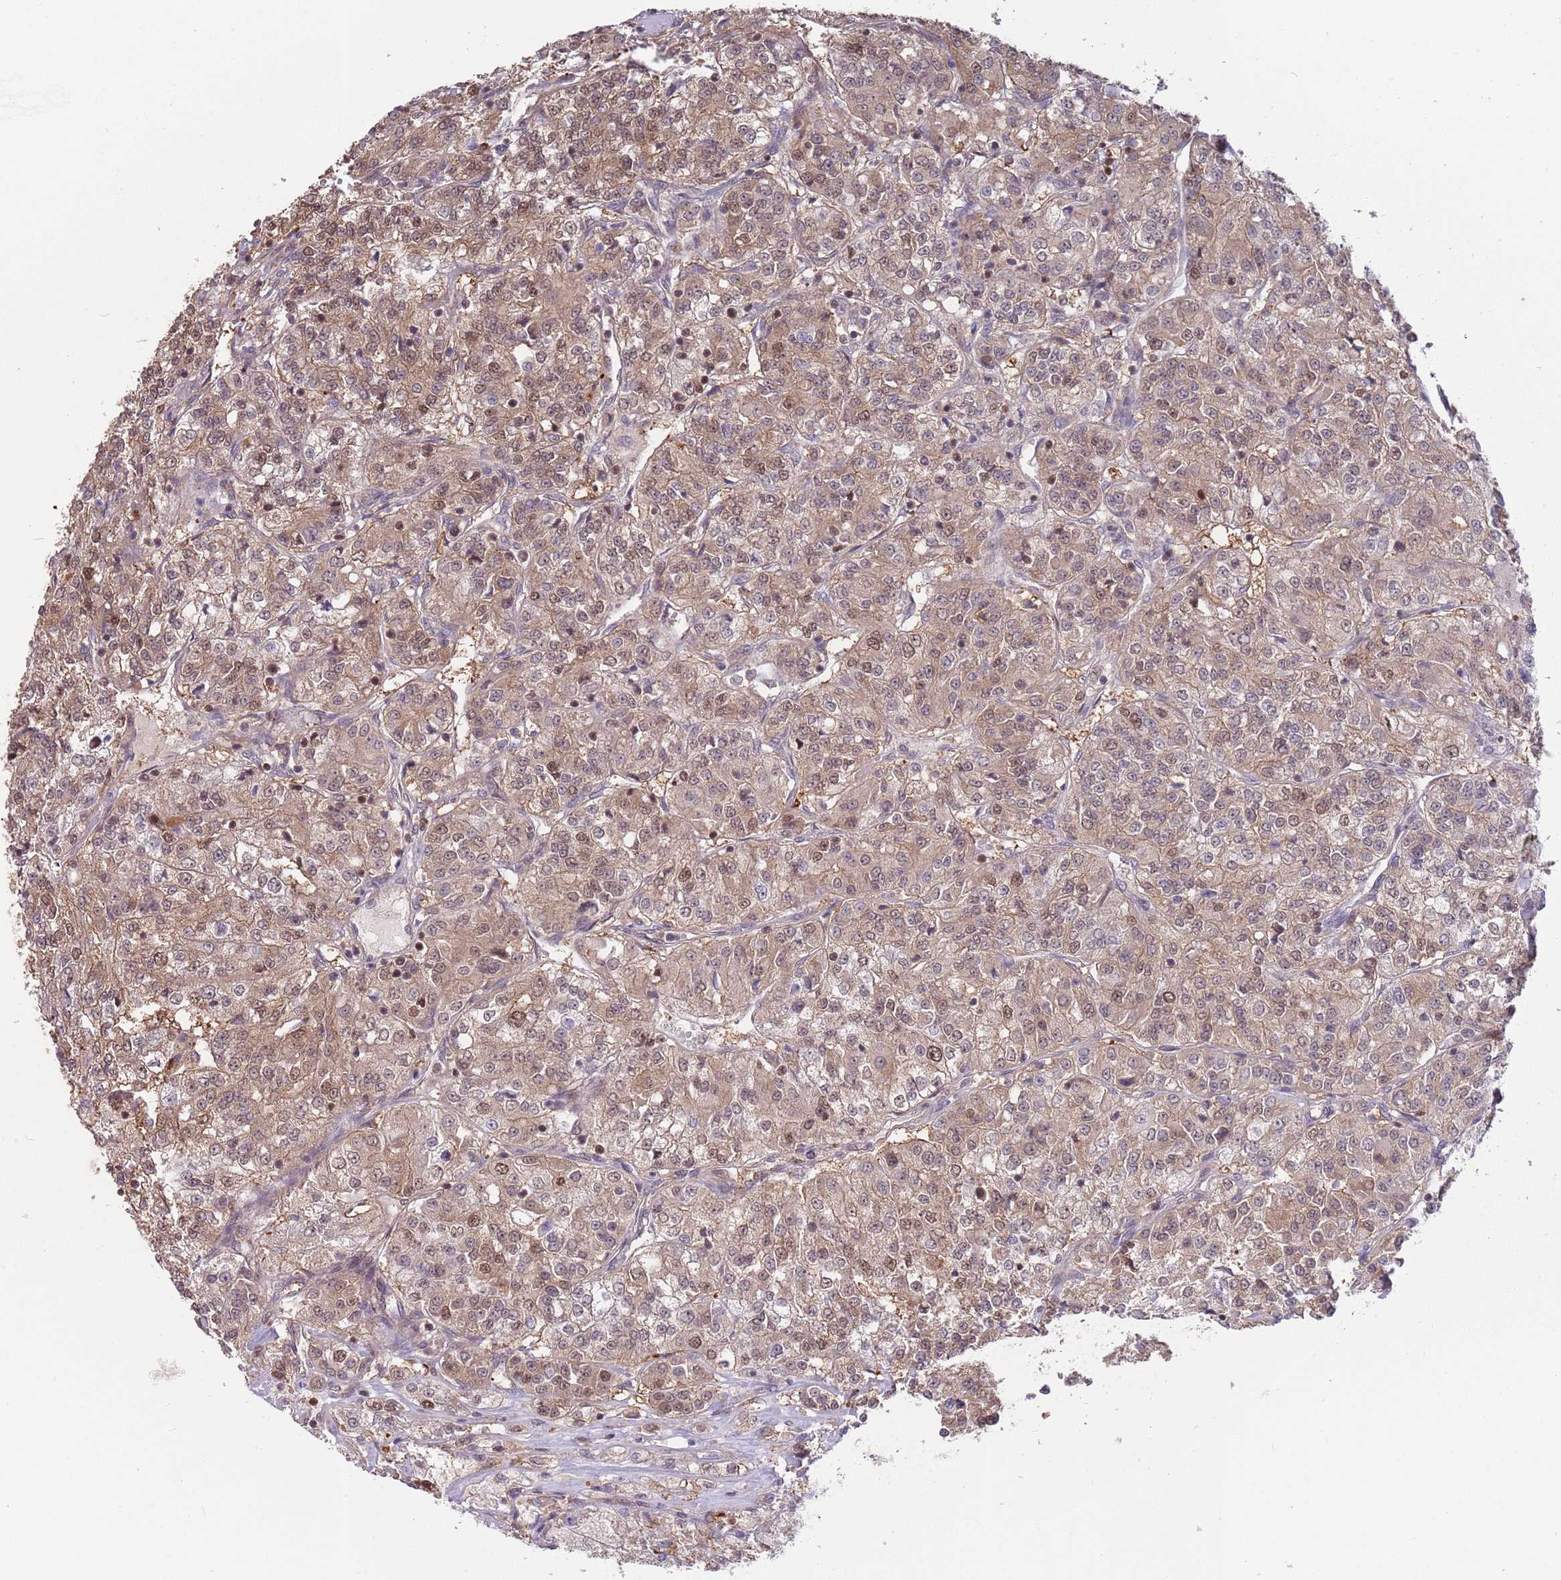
{"staining": {"intensity": "moderate", "quantity": ">75%", "location": "cytoplasmic/membranous,nuclear"}, "tissue": "renal cancer", "cell_type": "Tumor cells", "image_type": "cancer", "snomed": [{"axis": "morphology", "description": "Adenocarcinoma, NOS"}, {"axis": "topography", "description": "Kidney"}], "caption": "DAB (3,3'-diaminobenzidine) immunohistochemical staining of human renal adenocarcinoma reveals moderate cytoplasmic/membranous and nuclear protein expression in approximately >75% of tumor cells. The staining is performed using DAB brown chromogen to label protein expression. The nuclei are counter-stained blue using hematoxylin.", "gene": "SALL1", "patient": {"sex": "female", "age": 63}}